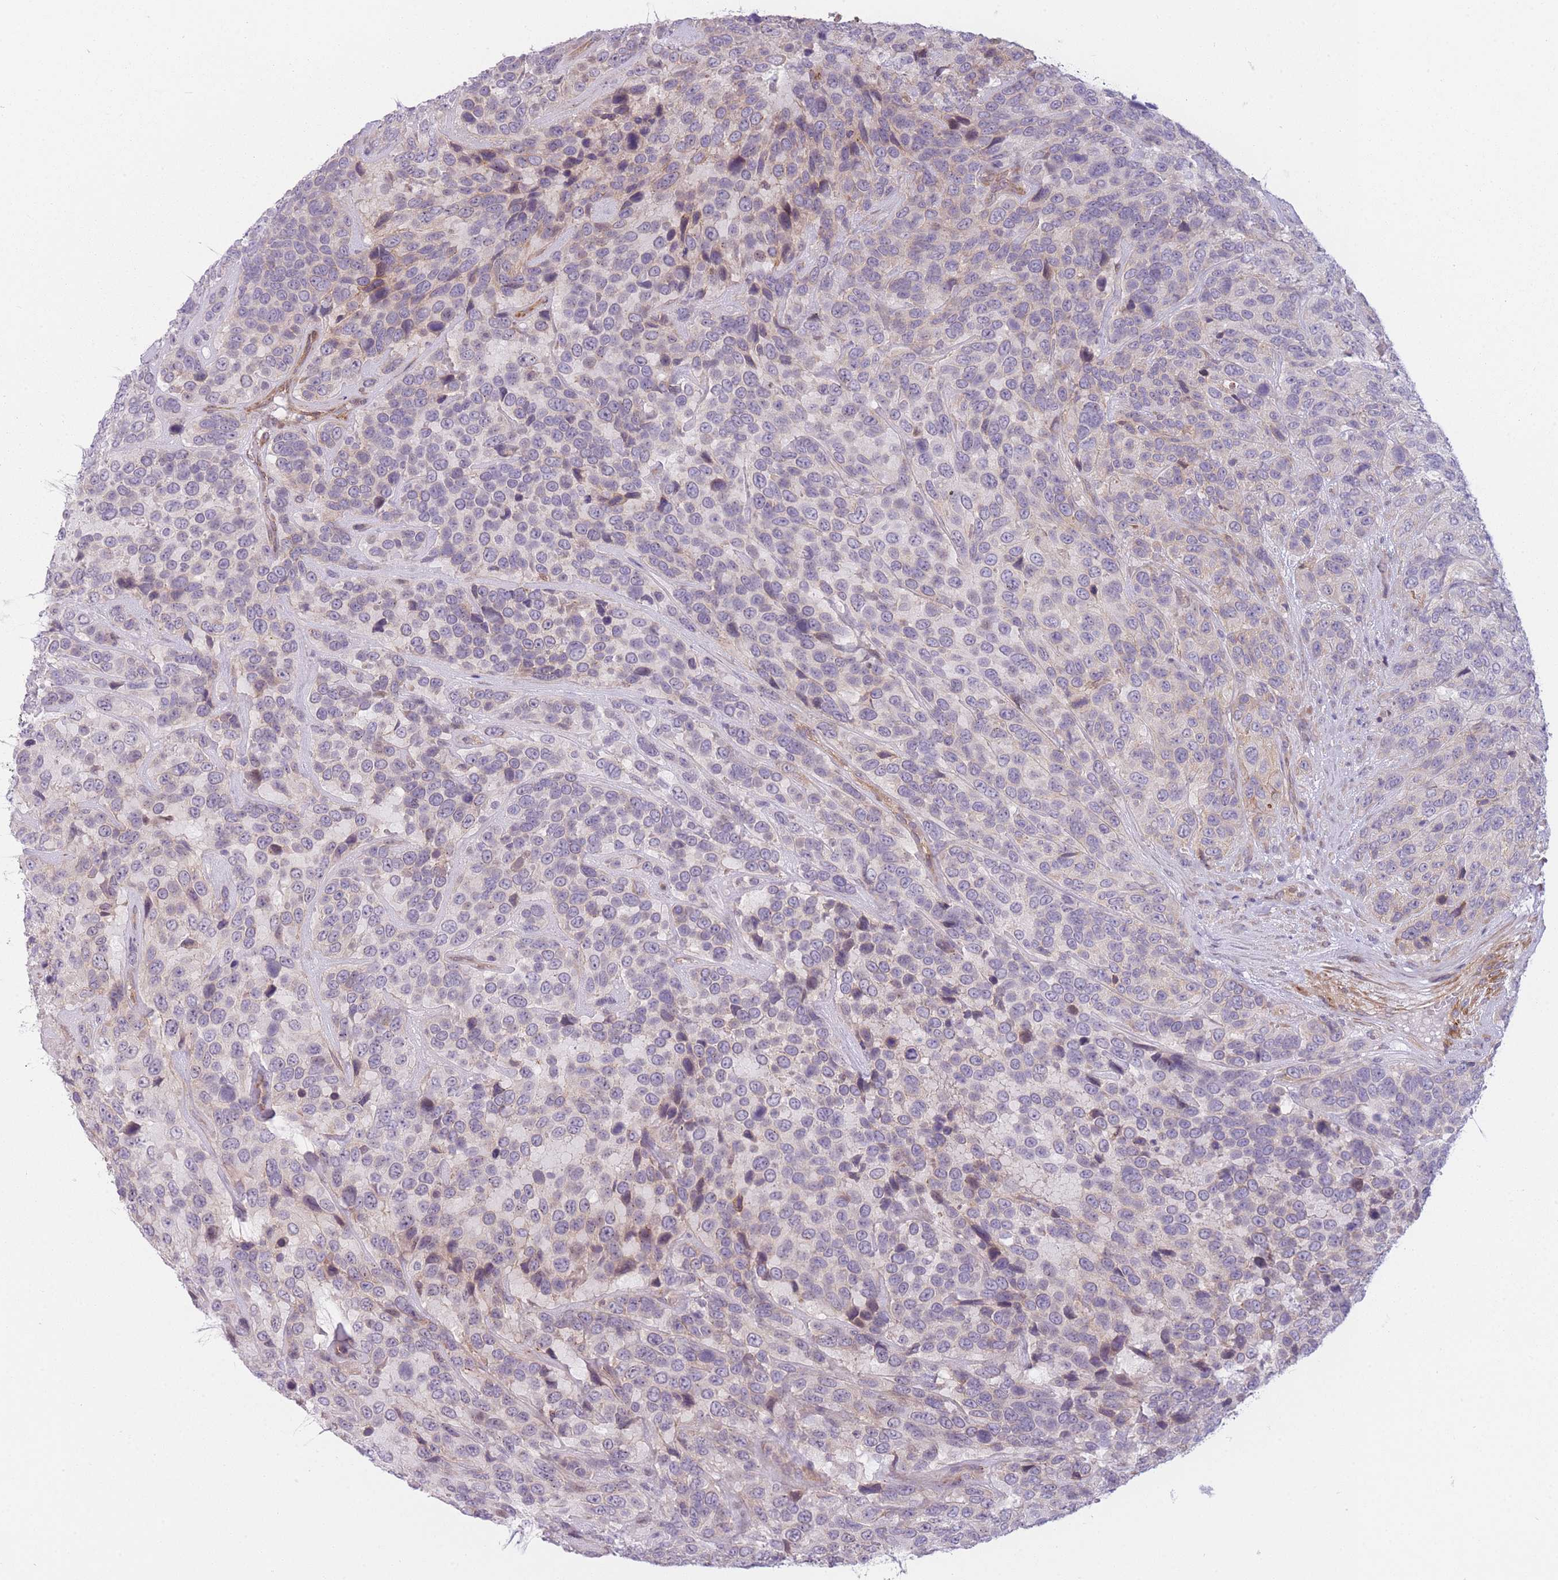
{"staining": {"intensity": "weak", "quantity": "25%-75%", "location": "cytoplasmic/membranous"}, "tissue": "urothelial cancer", "cell_type": "Tumor cells", "image_type": "cancer", "snomed": [{"axis": "morphology", "description": "Urothelial carcinoma, High grade"}, {"axis": "topography", "description": "Urinary bladder"}], "caption": "High-magnification brightfield microscopy of urothelial carcinoma (high-grade) stained with DAB (brown) and counterstained with hematoxylin (blue). tumor cells exhibit weak cytoplasmic/membranous positivity is identified in about25%-75% of cells.", "gene": "SLC7A6", "patient": {"sex": "female", "age": 70}}